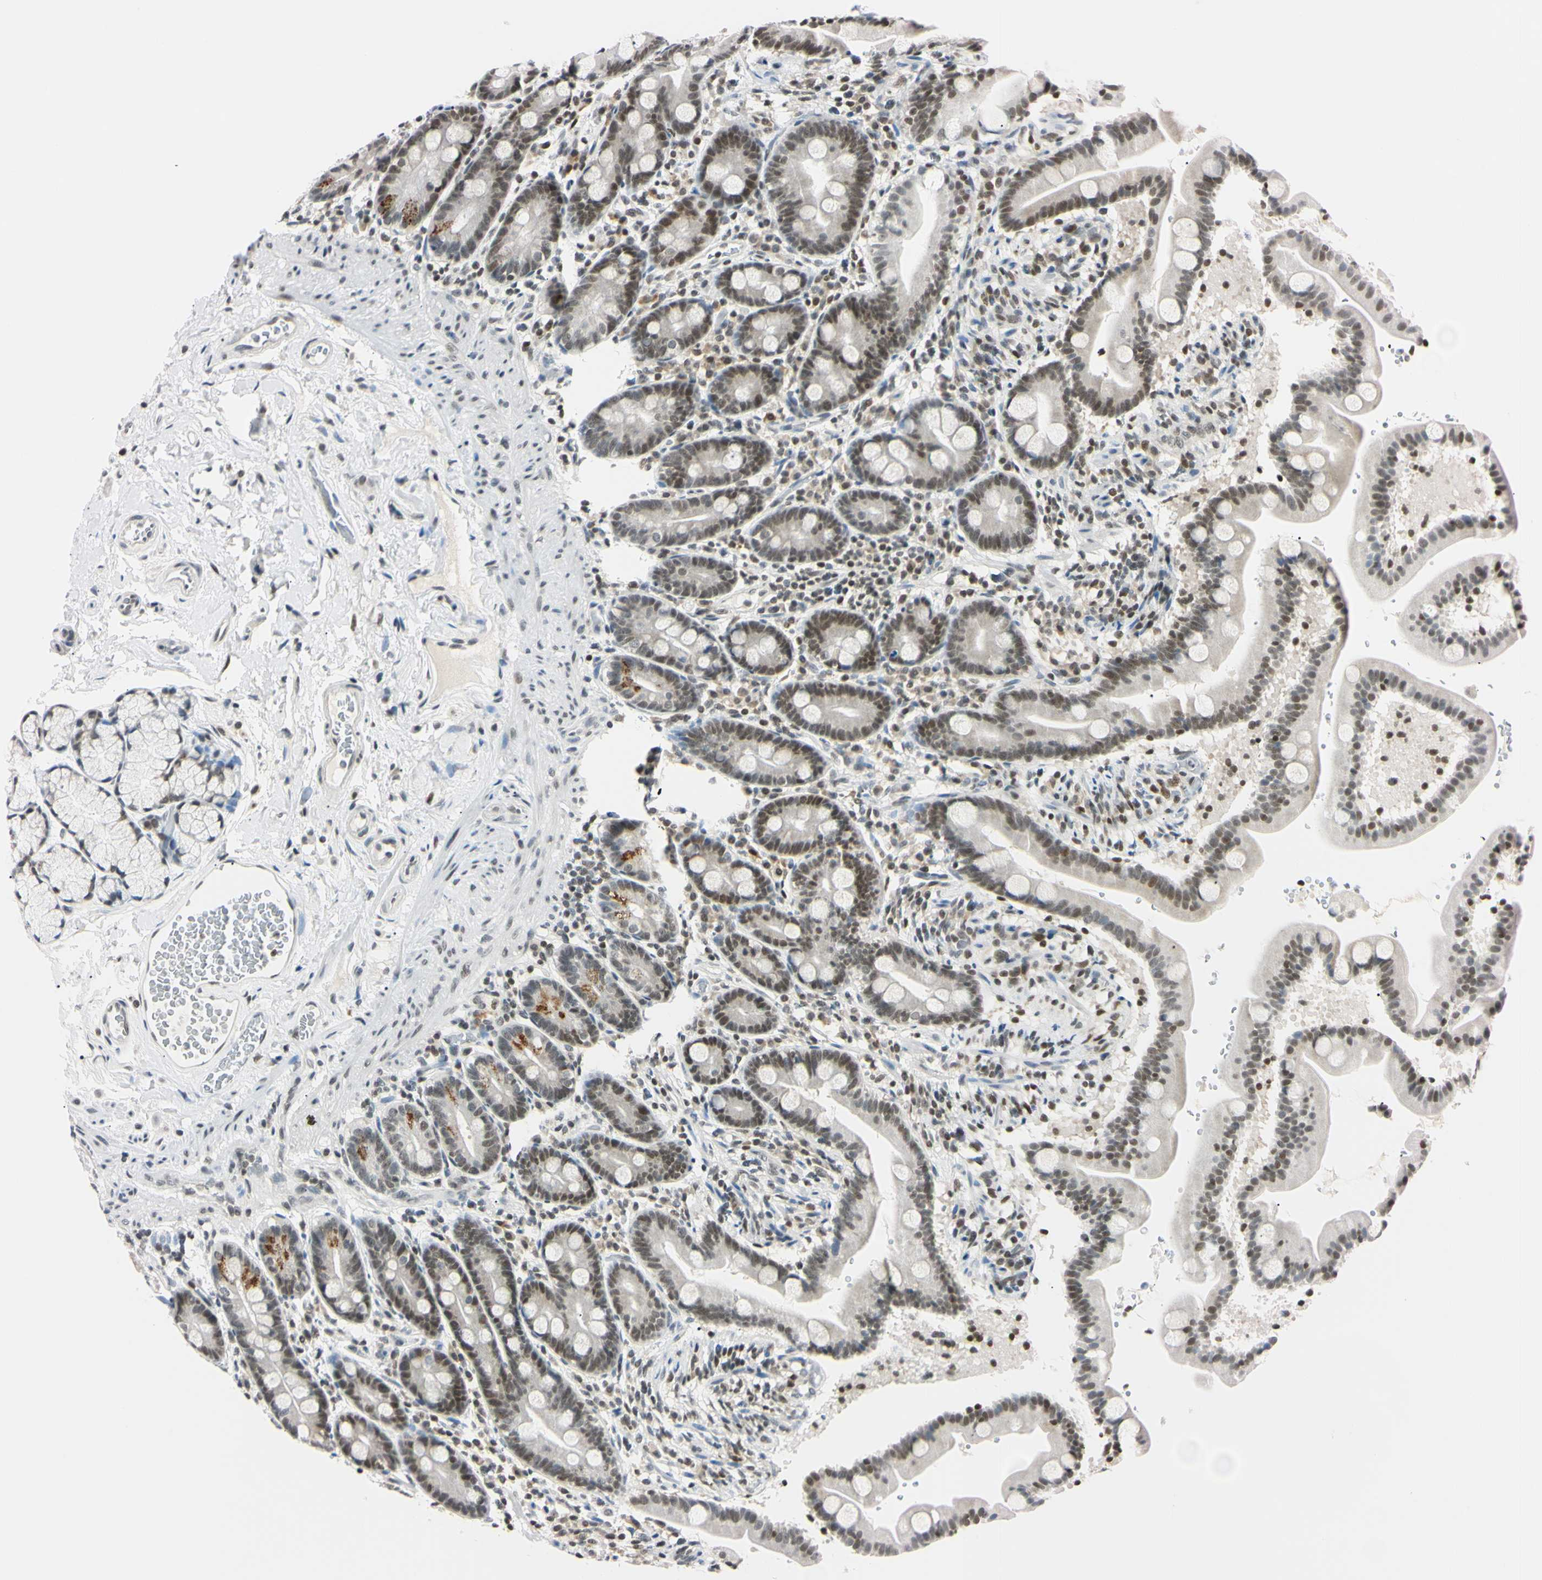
{"staining": {"intensity": "moderate", "quantity": "25%-75%", "location": "nuclear"}, "tissue": "duodenum", "cell_type": "Glandular cells", "image_type": "normal", "snomed": [{"axis": "morphology", "description": "Normal tissue, NOS"}, {"axis": "topography", "description": "Duodenum"}], "caption": "Glandular cells demonstrate medium levels of moderate nuclear staining in about 25%-75% of cells in benign duodenum.", "gene": "C1orf174", "patient": {"sex": "male", "age": 54}}